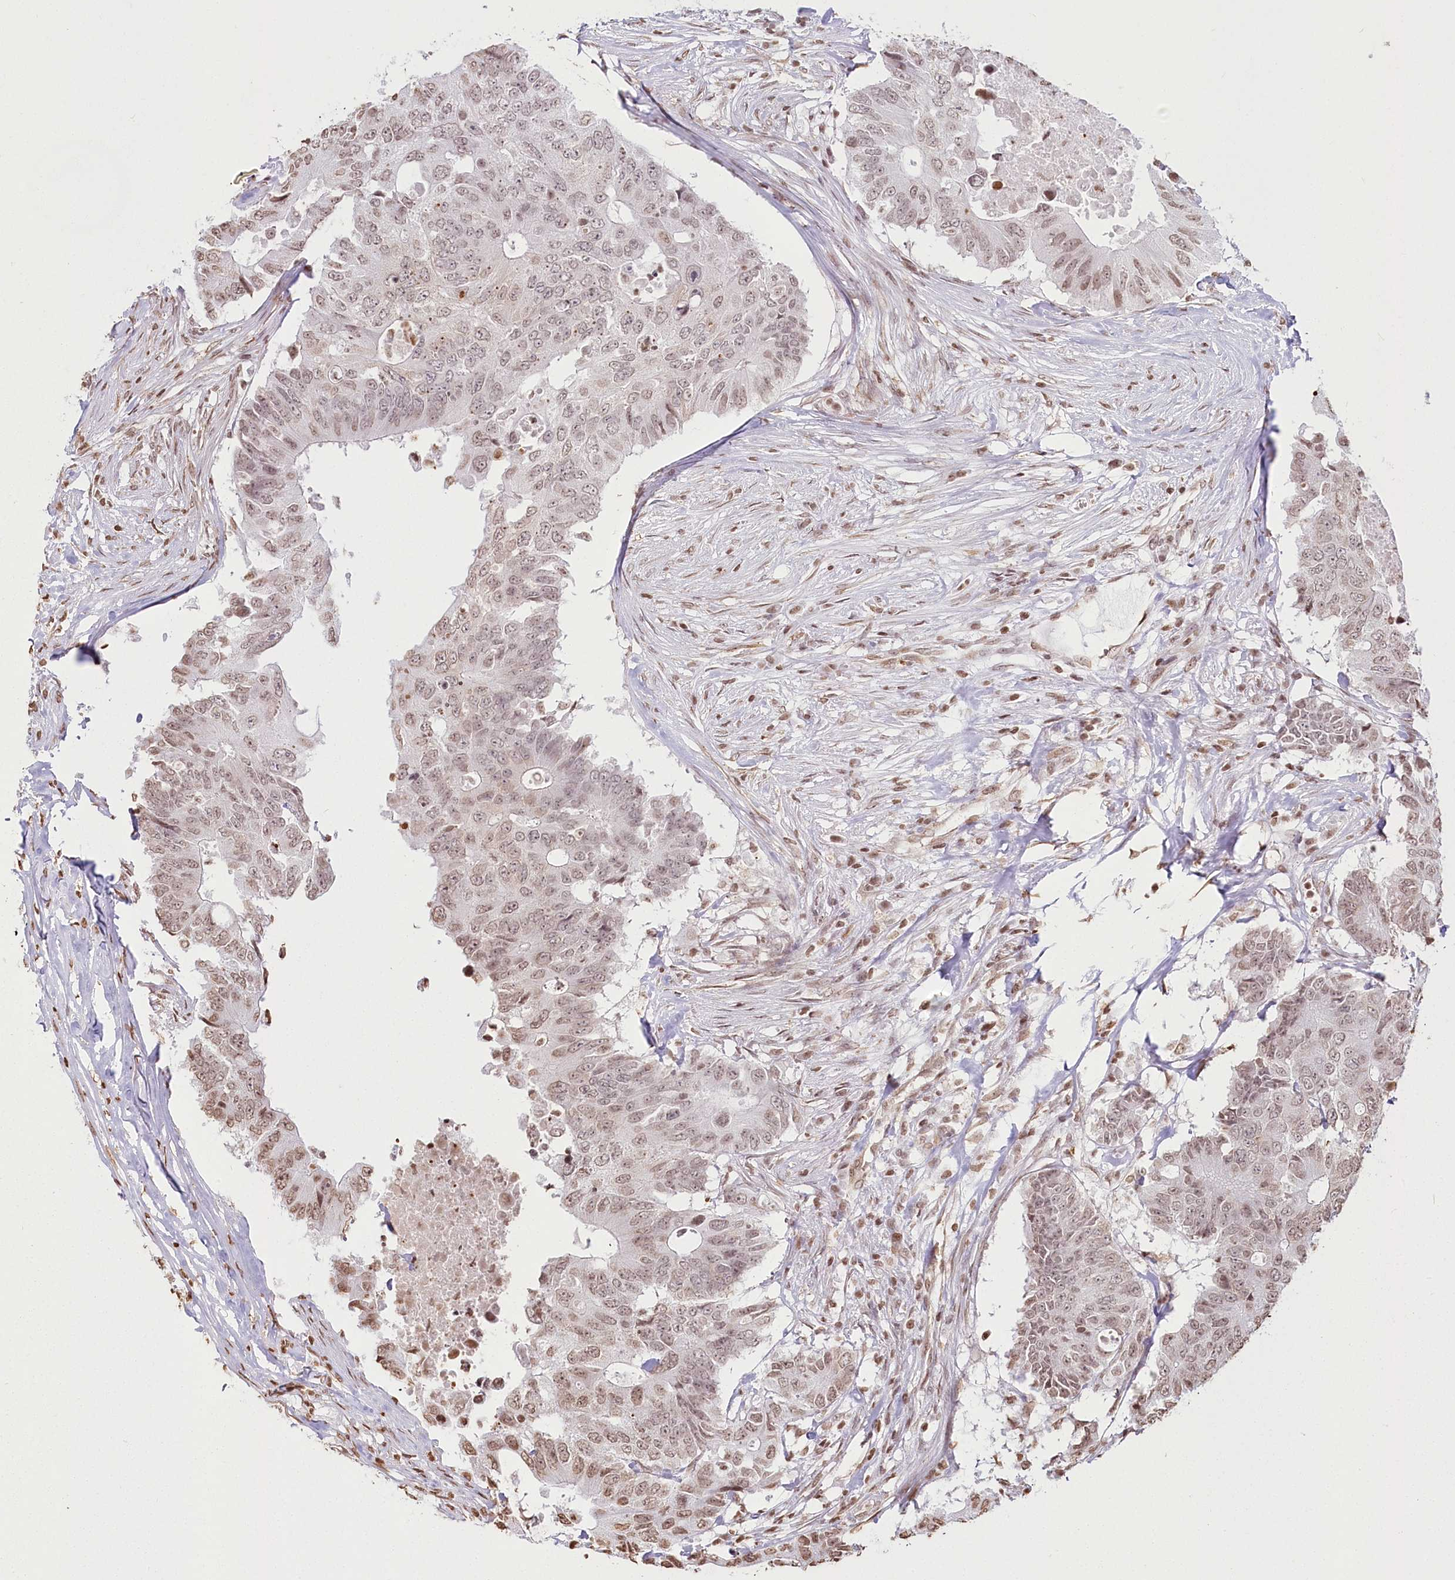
{"staining": {"intensity": "moderate", "quantity": "25%-75%", "location": "nuclear"}, "tissue": "colorectal cancer", "cell_type": "Tumor cells", "image_type": "cancer", "snomed": [{"axis": "morphology", "description": "Adenocarcinoma, NOS"}, {"axis": "topography", "description": "Colon"}], "caption": "High-power microscopy captured an IHC image of adenocarcinoma (colorectal), revealing moderate nuclear positivity in approximately 25%-75% of tumor cells. The staining is performed using DAB brown chromogen to label protein expression. The nuclei are counter-stained blue using hematoxylin.", "gene": "FAM13A", "patient": {"sex": "male", "age": 71}}